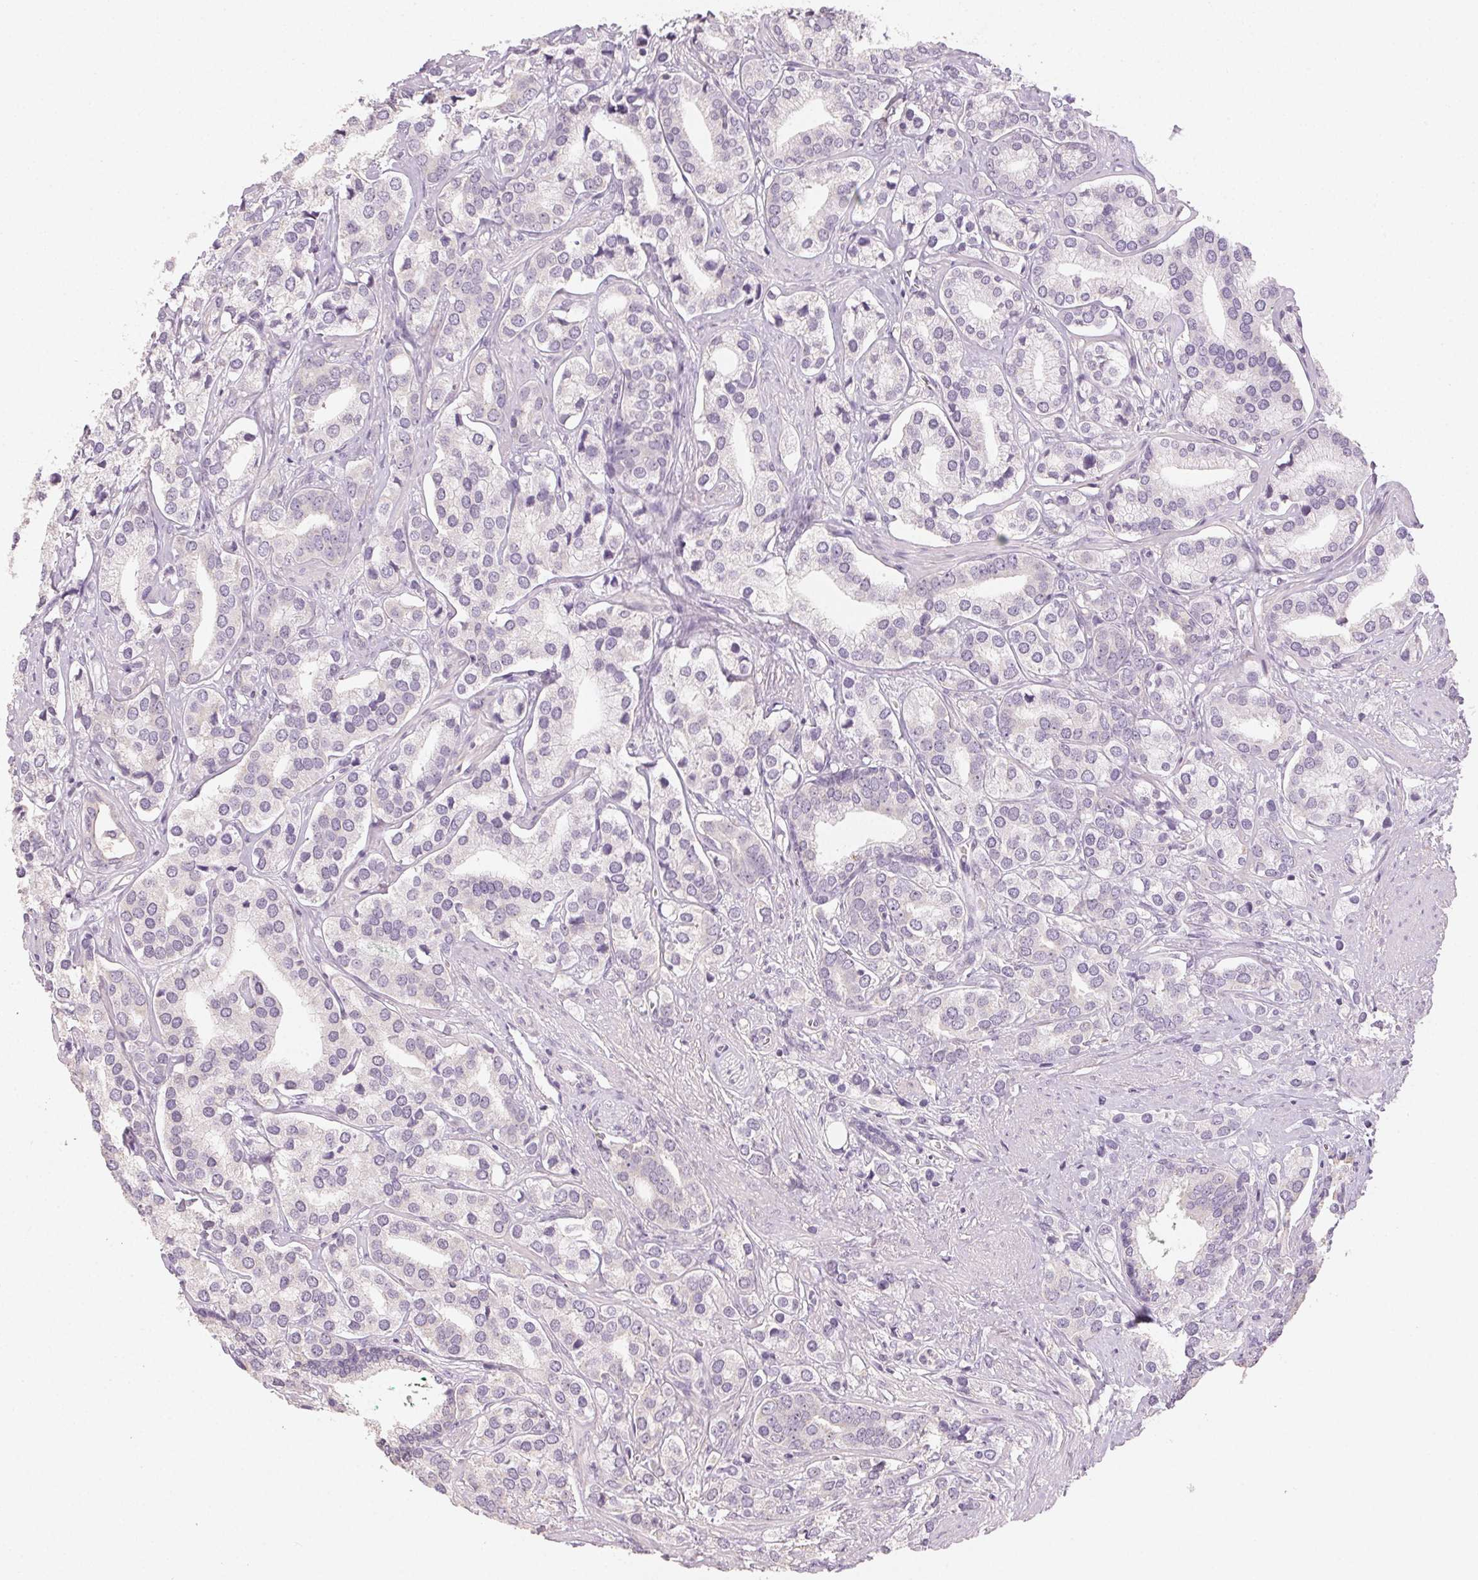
{"staining": {"intensity": "negative", "quantity": "none", "location": "none"}, "tissue": "prostate cancer", "cell_type": "Tumor cells", "image_type": "cancer", "snomed": [{"axis": "morphology", "description": "Adenocarcinoma, High grade"}, {"axis": "topography", "description": "Prostate"}], "caption": "DAB (3,3'-diaminobenzidine) immunohistochemical staining of human prostate cancer demonstrates no significant positivity in tumor cells. (DAB (3,3'-diaminobenzidine) immunohistochemistry with hematoxylin counter stain).", "gene": "LVRN", "patient": {"sex": "male", "age": 58}}